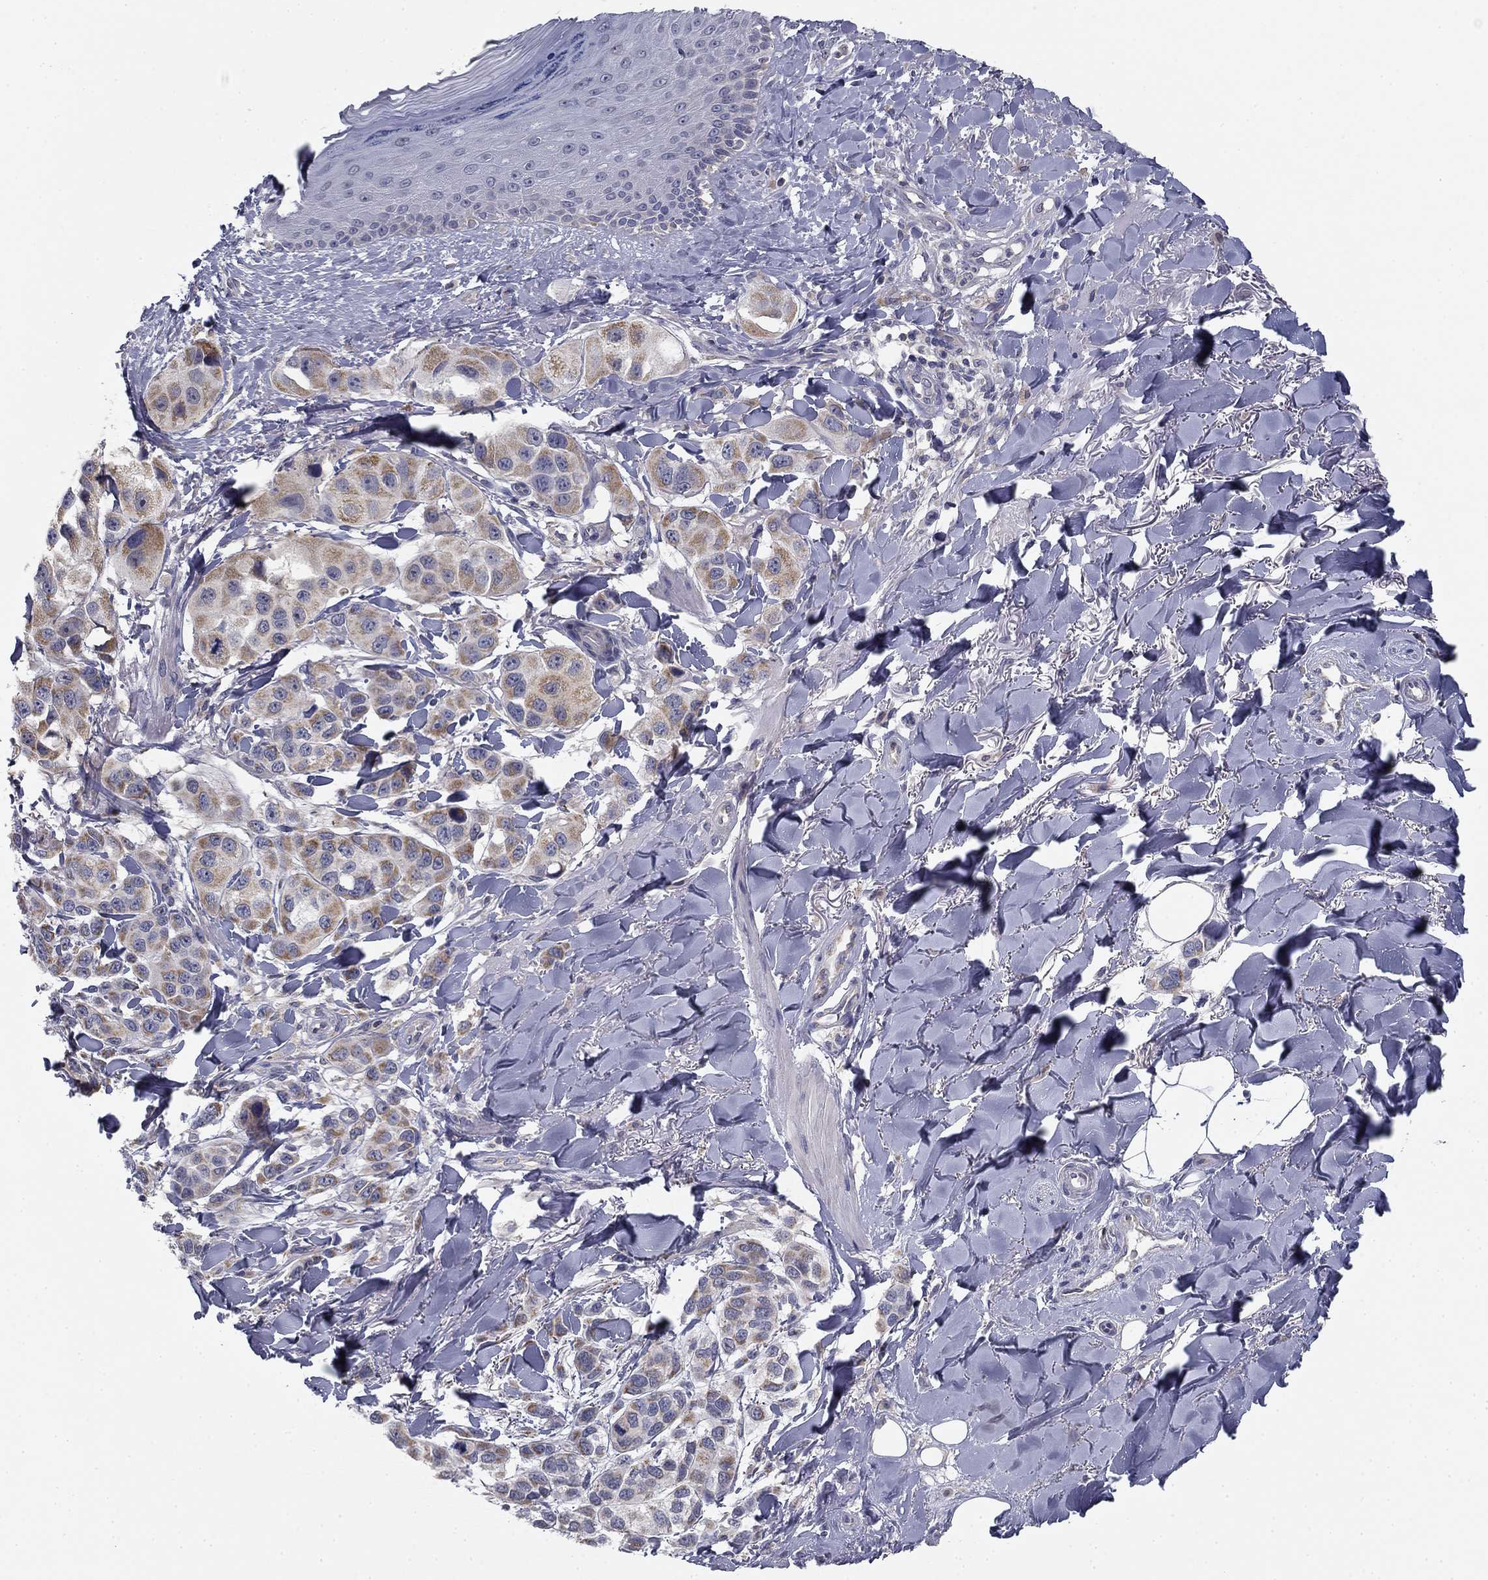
{"staining": {"intensity": "moderate", "quantity": "25%-75%", "location": "cytoplasmic/membranous"}, "tissue": "melanoma", "cell_type": "Tumor cells", "image_type": "cancer", "snomed": [{"axis": "morphology", "description": "Malignant melanoma, NOS"}, {"axis": "topography", "description": "Skin"}], "caption": "Melanoma stained for a protein (brown) reveals moderate cytoplasmic/membranous positive positivity in about 25%-75% of tumor cells.", "gene": "SLC2A9", "patient": {"sex": "male", "age": 57}}